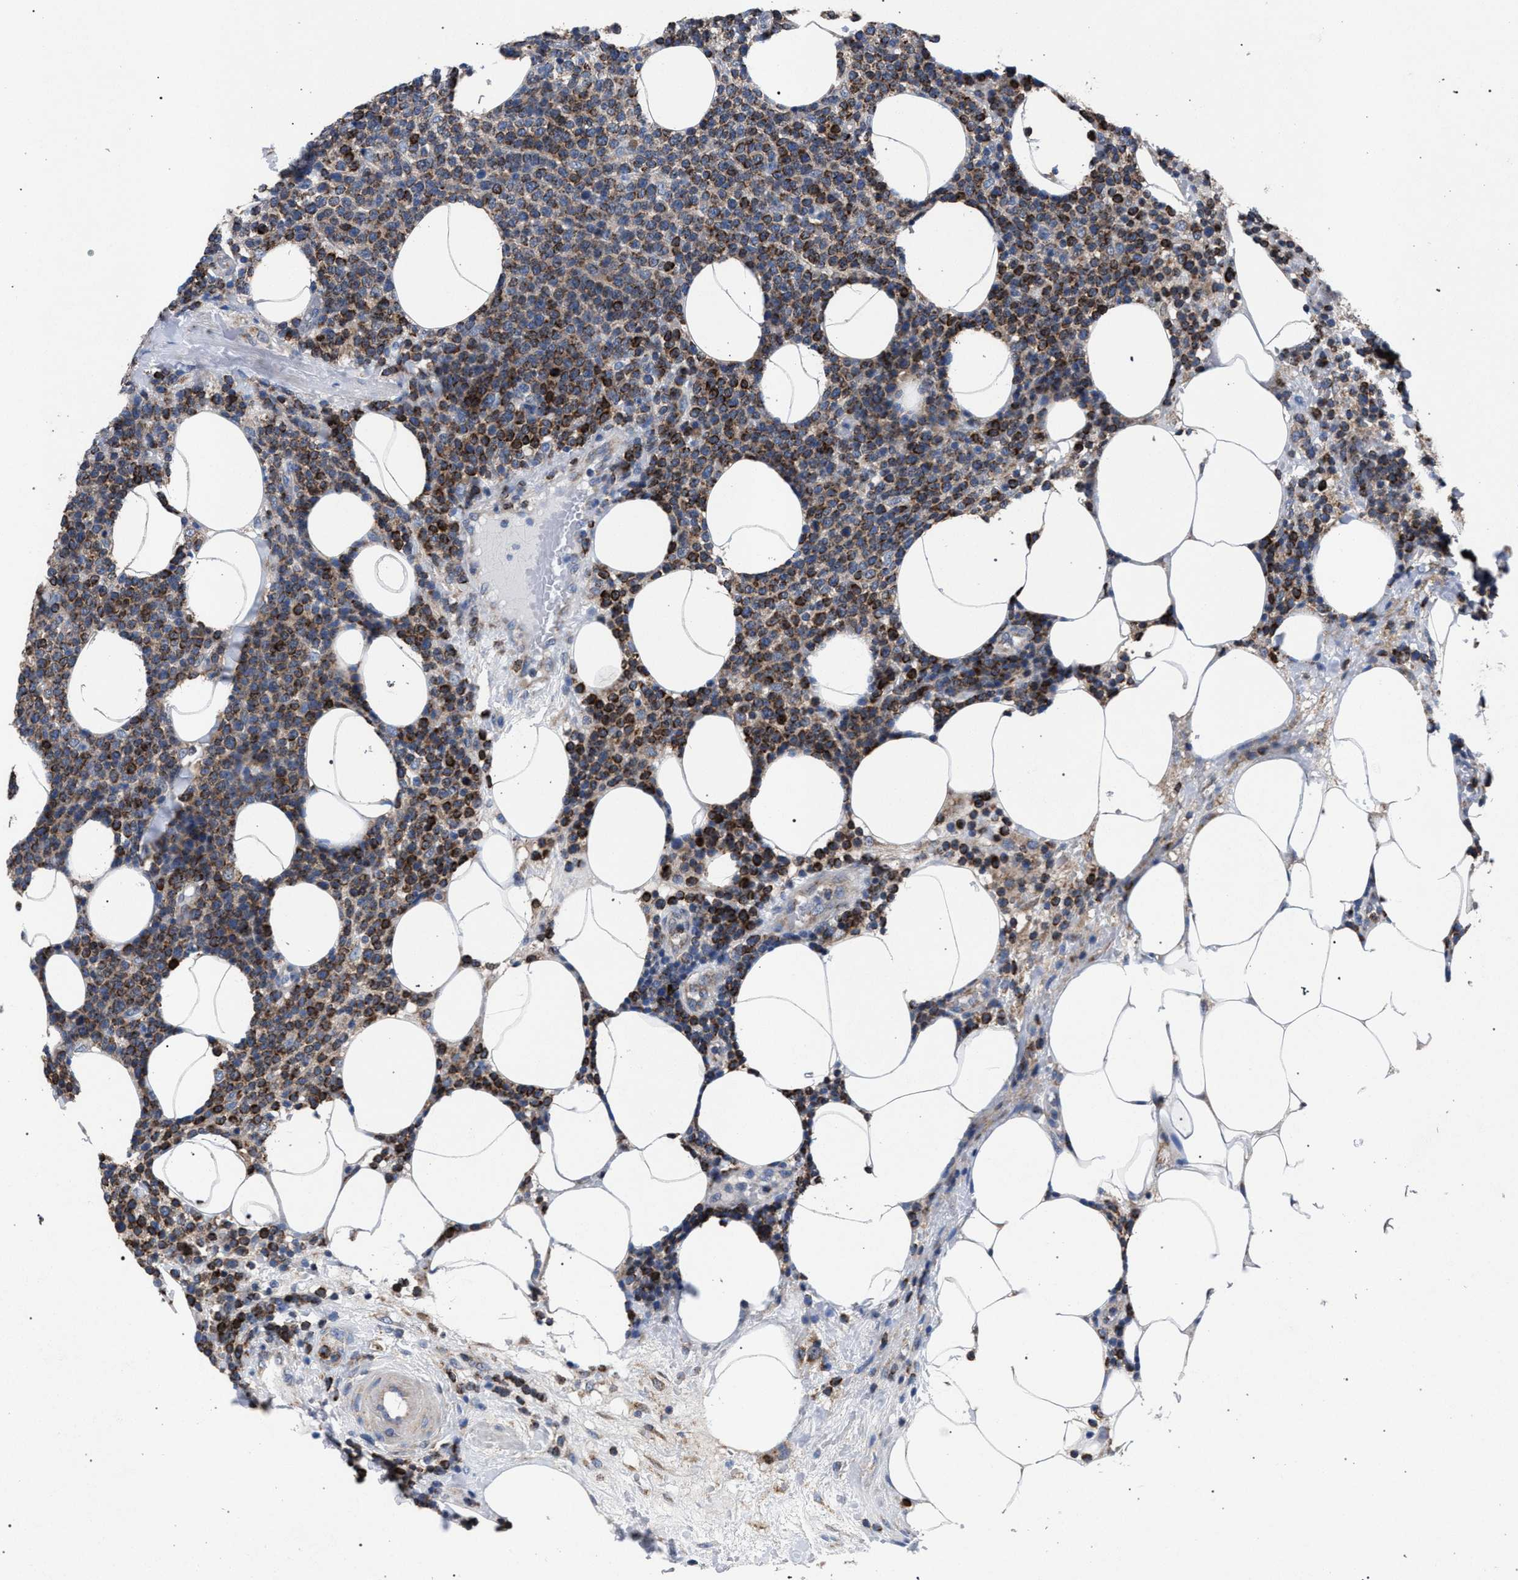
{"staining": {"intensity": "strong", "quantity": "25%-75%", "location": "cytoplasmic/membranous"}, "tissue": "lymphoma", "cell_type": "Tumor cells", "image_type": "cancer", "snomed": [{"axis": "morphology", "description": "Malignant lymphoma, non-Hodgkin's type, High grade"}, {"axis": "topography", "description": "Lymph node"}], "caption": "Immunohistochemistry (IHC) staining of malignant lymphoma, non-Hodgkin's type (high-grade), which demonstrates high levels of strong cytoplasmic/membranous positivity in about 25%-75% of tumor cells indicating strong cytoplasmic/membranous protein staining. The staining was performed using DAB (3,3'-diaminobenzidine) (brown) for protein detection and nuclei were counterstained in hematoxylin (blue).", "gene": "CRYZ", "patient": {"sex": "male", "age": 61}}